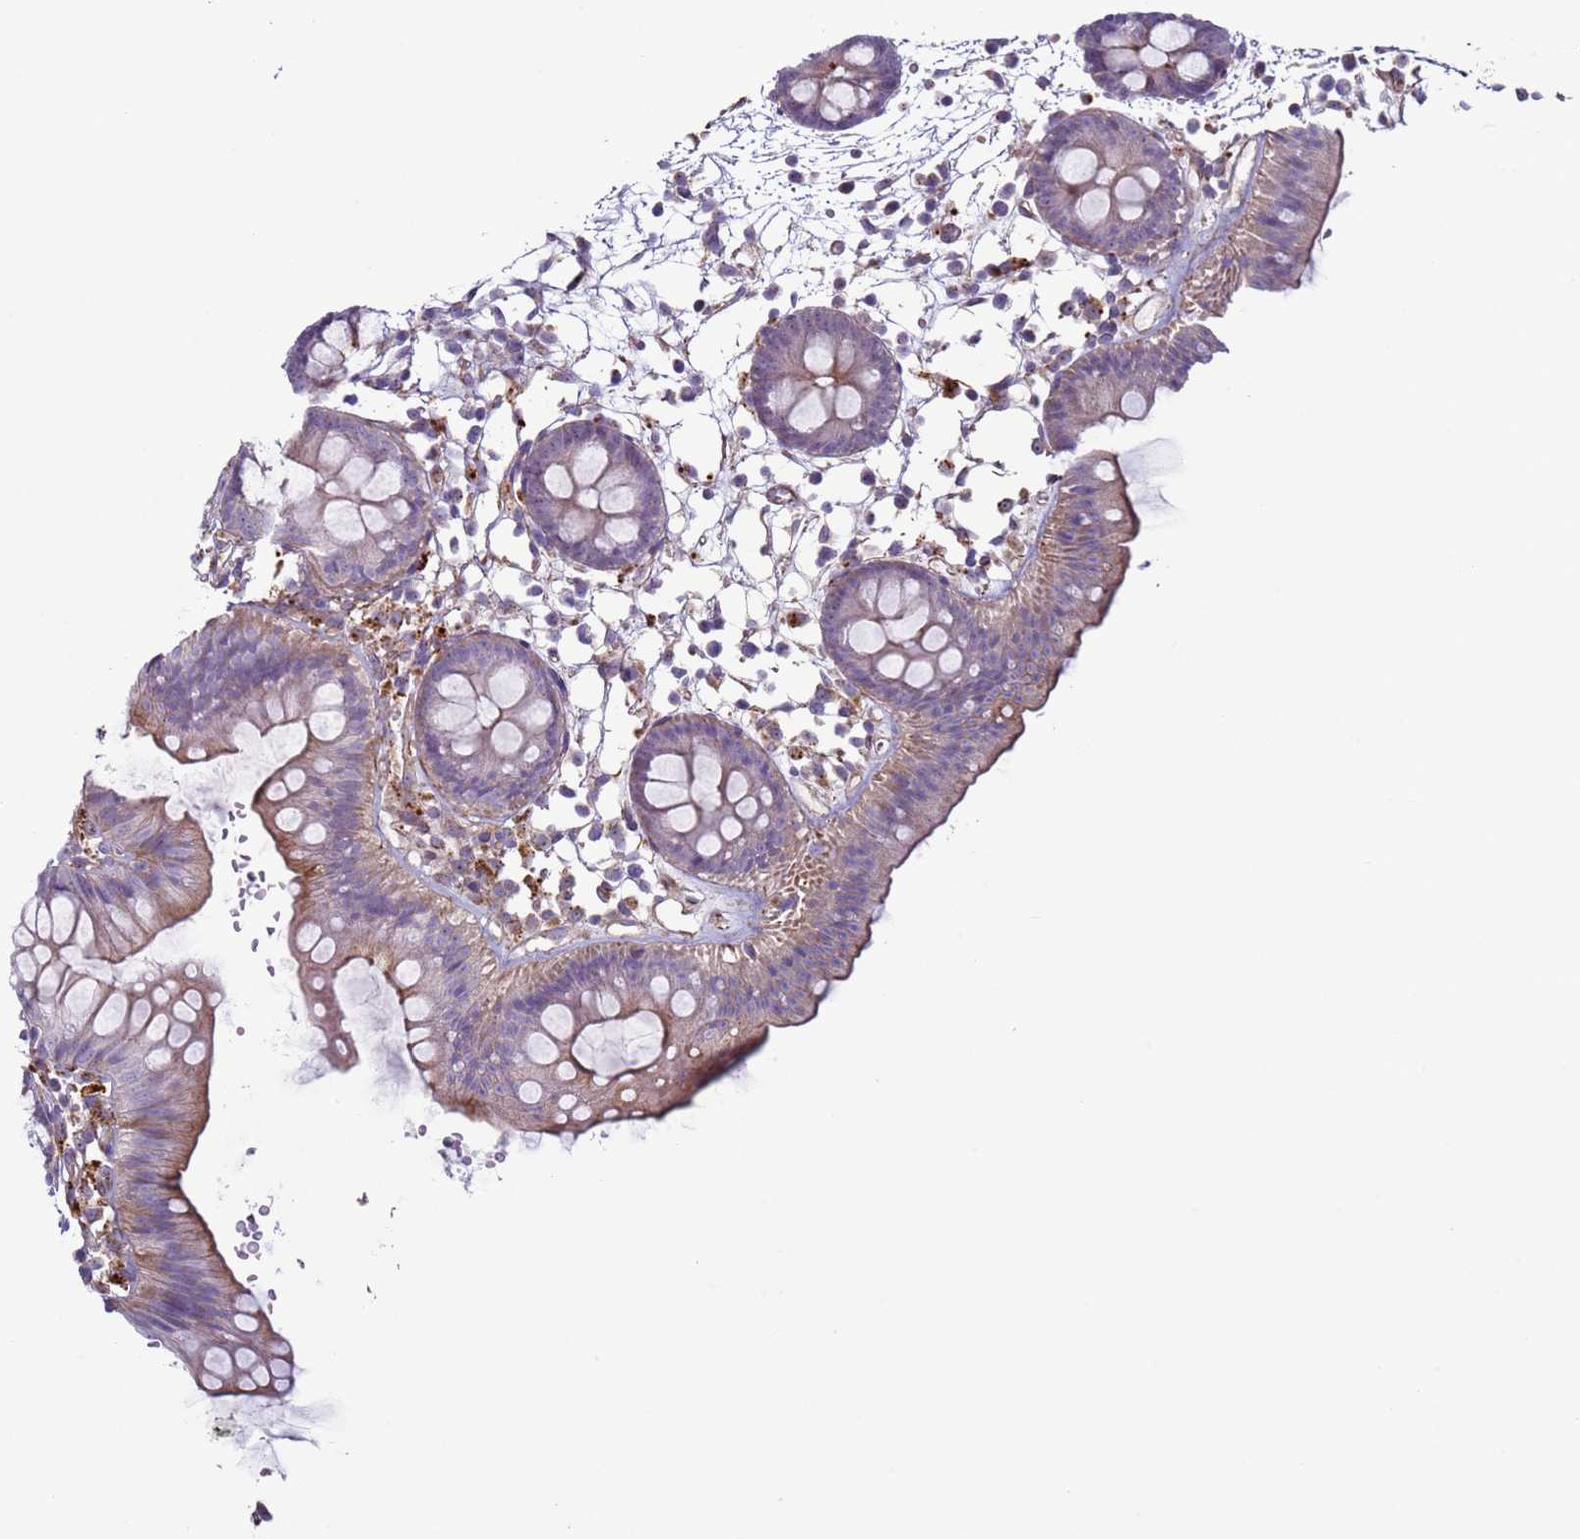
{"staining": {"intensity": "weak", "quantity": ">75%", "location": "cytoplasmic/membranous"}, "tissue": "colon", "cell_type": "Endothelial cells", "image_type": "normal", "snomed": [{"axis": "morphology", "description": "Normal tissue, NOS"}, {"axis": "topography", "description": "Colon"}], "caption": "IHC histopathology image of unremarkable colon: human colon stained using immunohistochemistry (IHC) reveals low levels of weak protein expression localized specifically in the cytoplasmic/membranous of endothelial cells, appearing as a cytoplasmic/membranous brown color.", "gene": "HEATR1", "patient": {"sex": "male", "age": 56}}